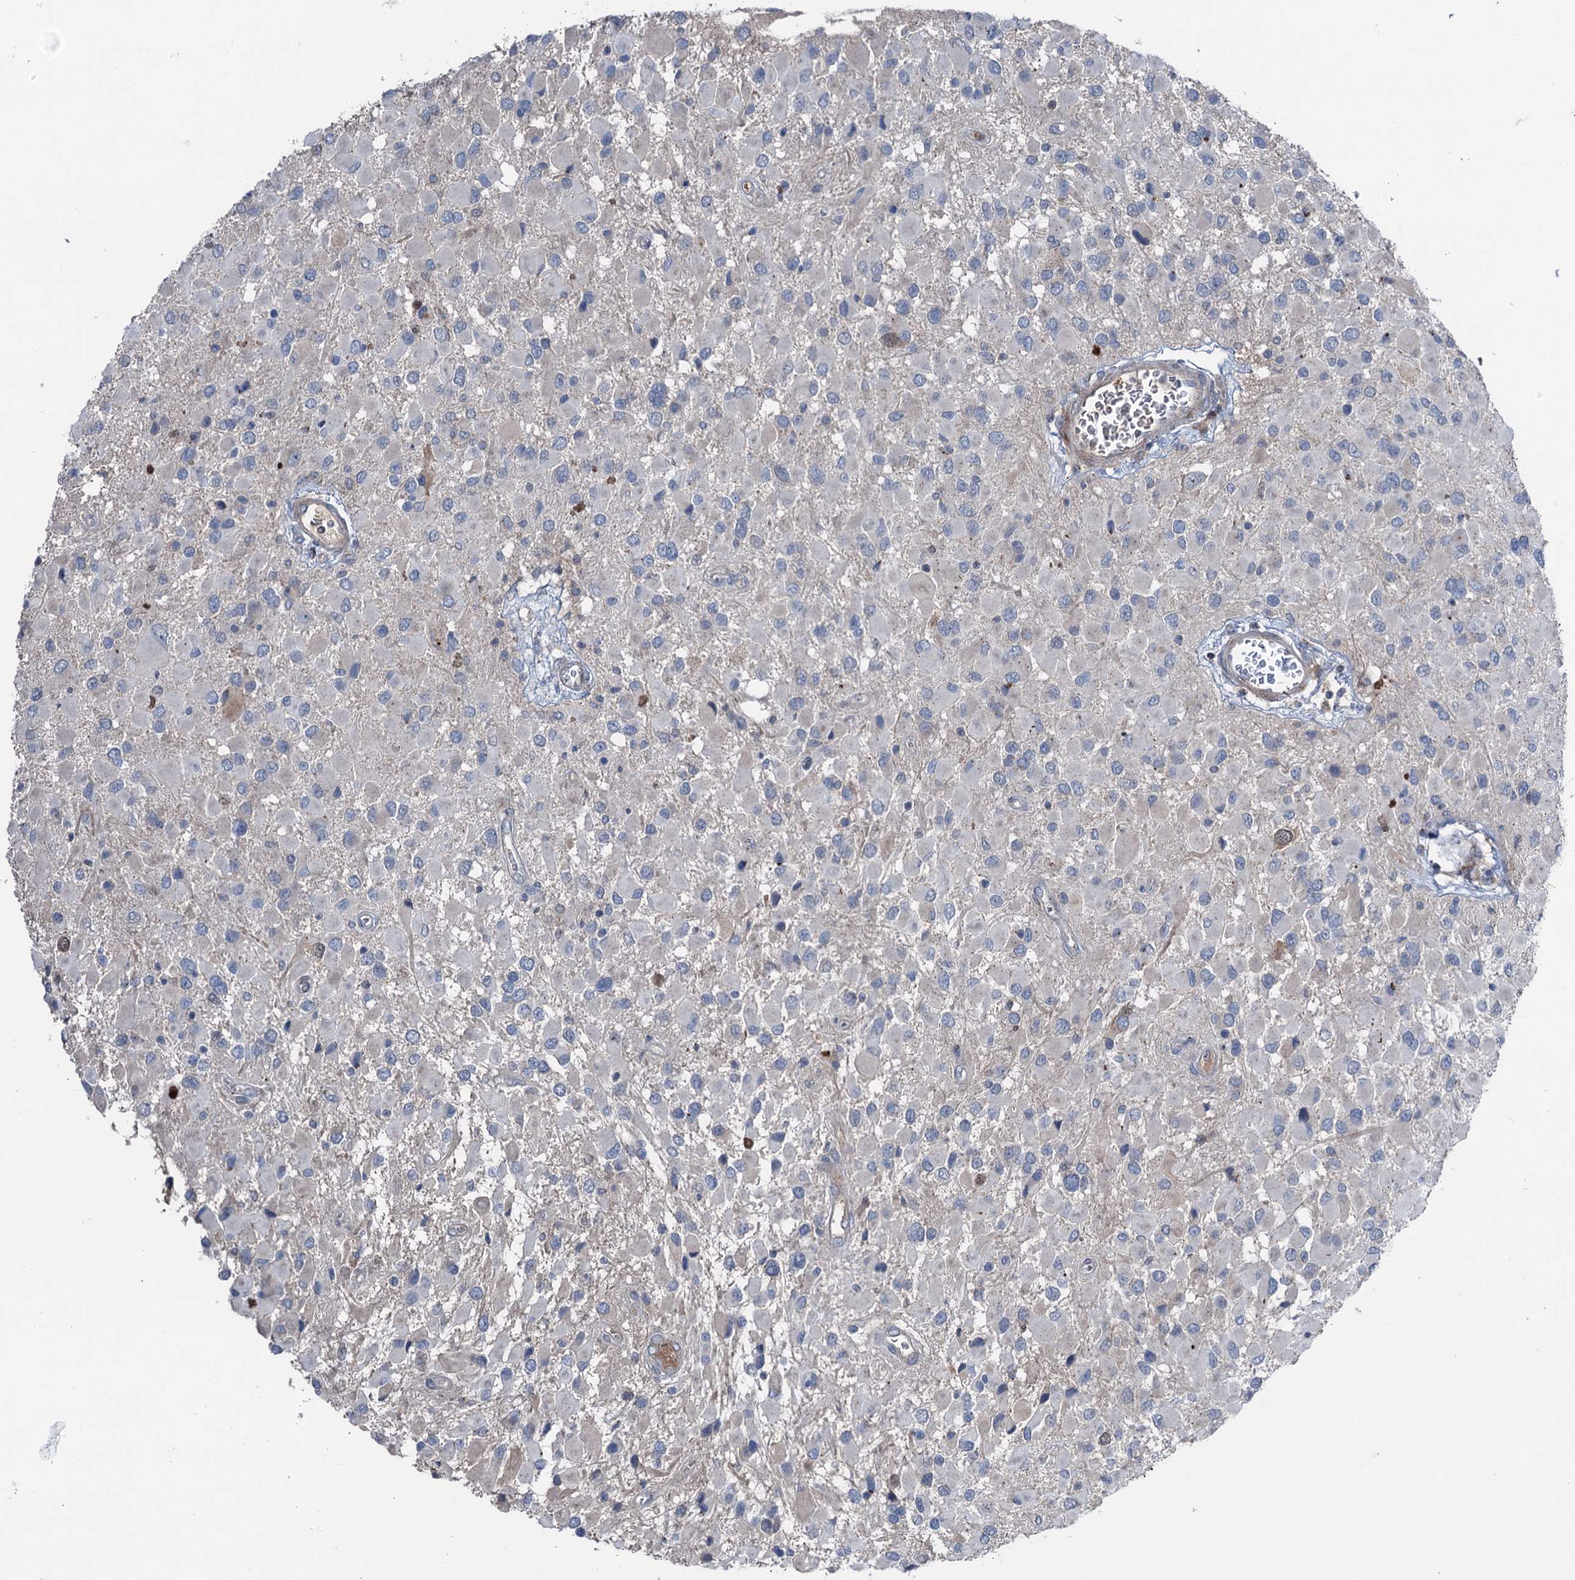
{"staining": {"intensity": "negative", "quantity": "none", "location": "none"}, "tissue": "glioma", "cell_type": "Tumor cells", "image_type": "cancer", "snomed": [{"axis": "morphology", "description": "Glioma, malignant, High grade"}, {"axis": "topography", "description": "Brain"}], "caption": "Human malignant glioma (high-grade) stained for a protein using immunohistochemistry (IHC) displays no positivity in tumor cells.", "gene": "NCAPD2", "patient": {"sex": "male", "age": 53}}